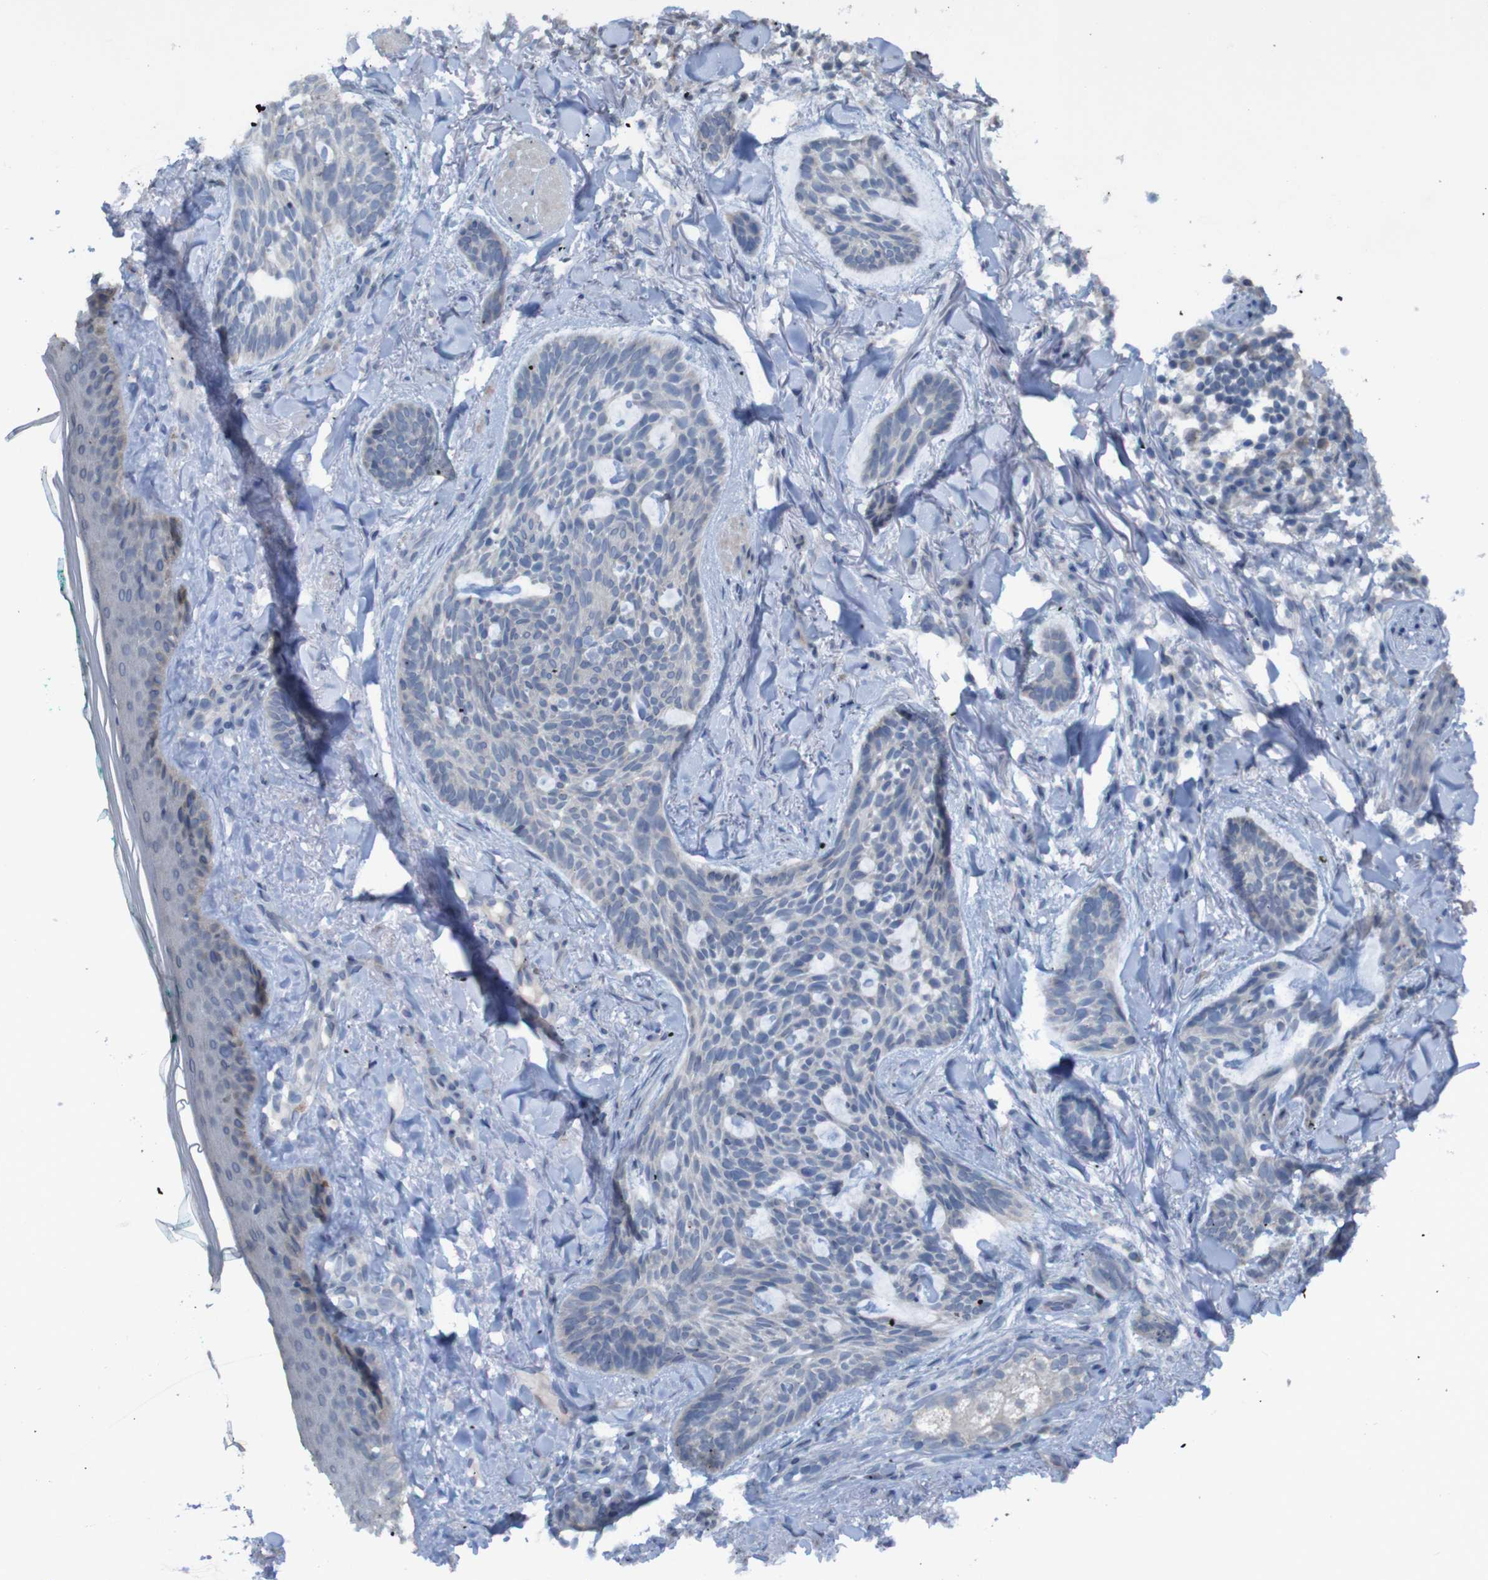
{"staining": {"intensity": "negative", "quantity": "none", "location": "none"}, "tissue": "skin cancer", "cell_type": "Tumor cells", "image_type": "cancer", "snomed": [{"axis": "morphology", "description": "Basal cell carcinoma"}, {"axis": "topography", "description": "Skin"}], "caption": "This is an immunohistochemistry histopathology image of human skin cancer. There is no positivity in tumor cells.", "gene": "CLDN18", "patient": {"sex": "male", "age": 43}}